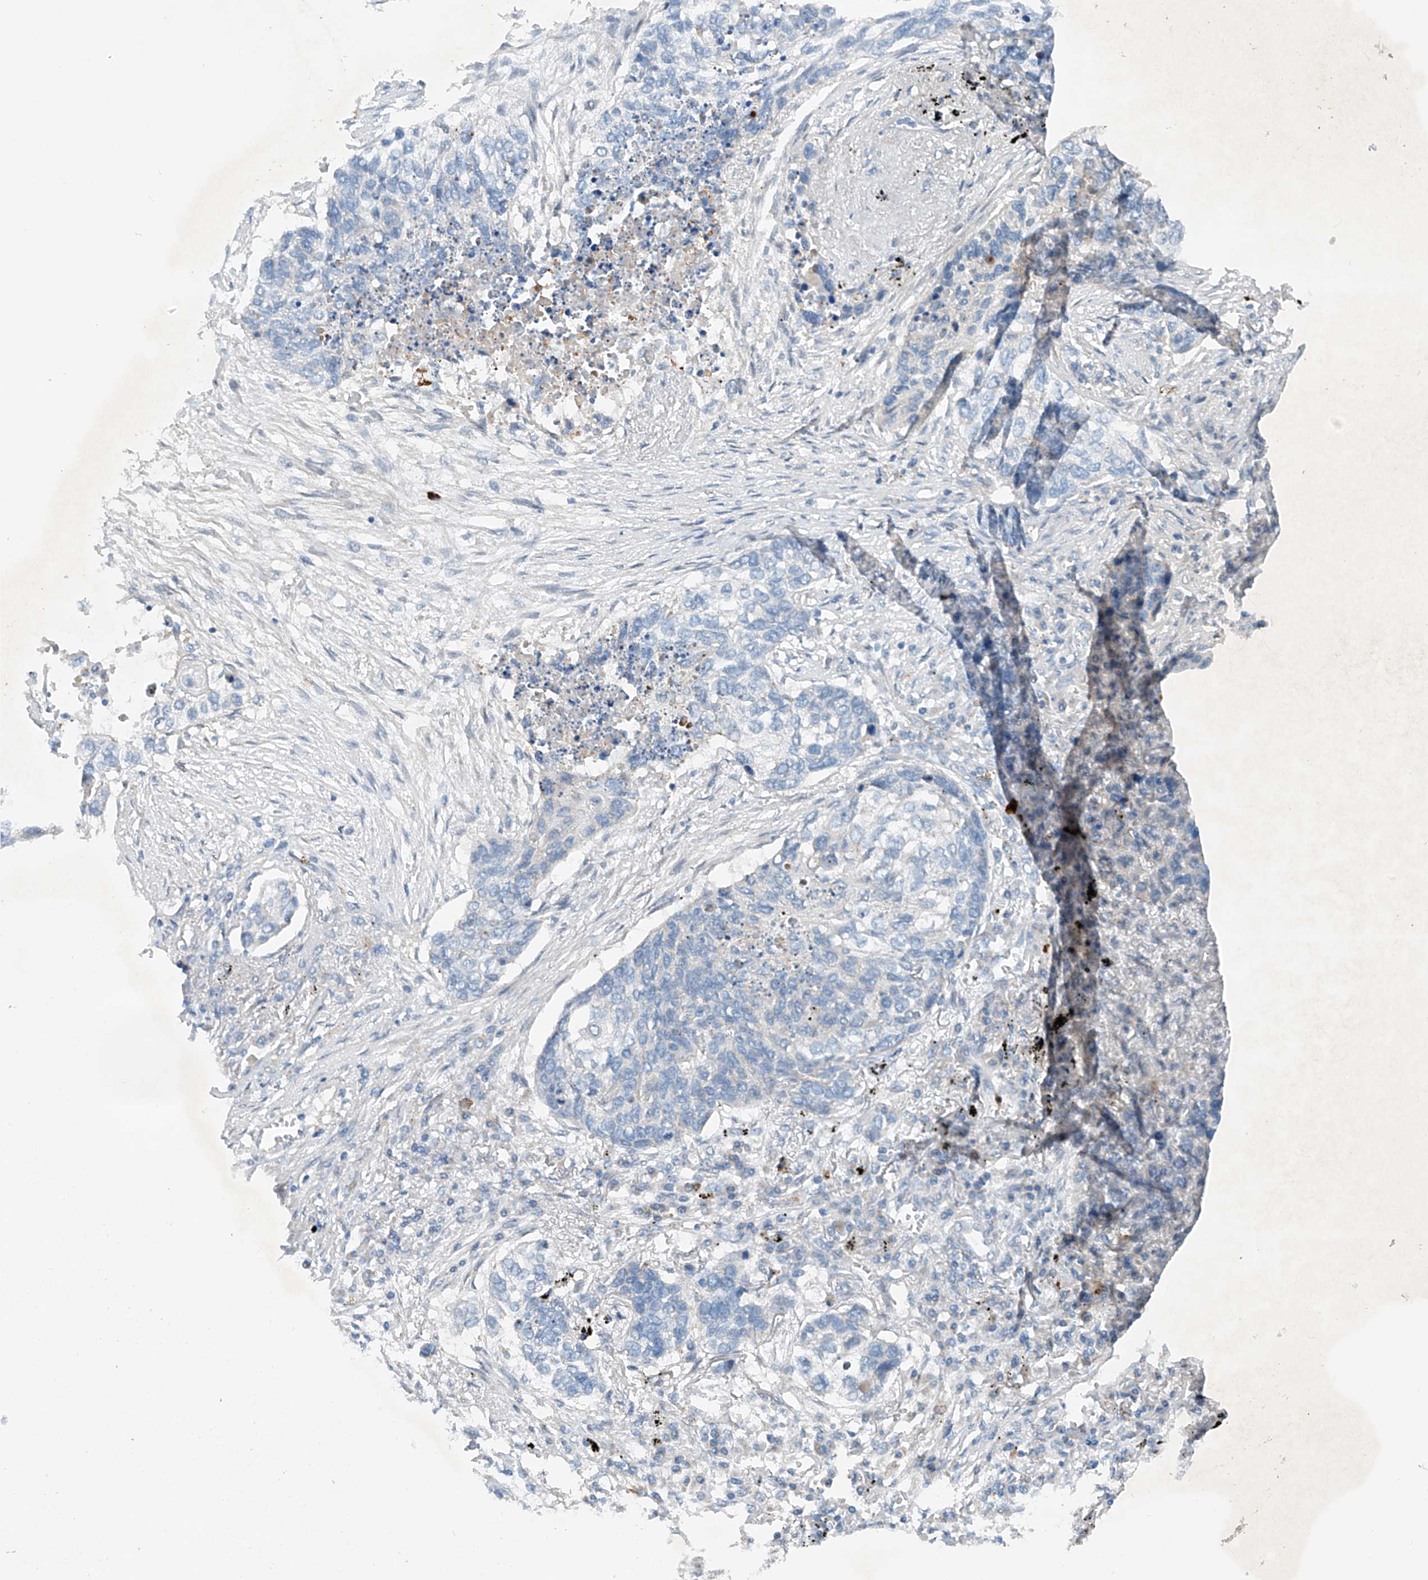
{"staining": {"intensity": "negative", "quantity": "none", "location": "none"}, "tissue": "lung cancer", "cell_type": "Tumor cells", "image_type": "cancer", "snomed": [{"axis": "morphology", "description": "Squamous cell carcinoma, NOS"}, {"axis": "topography", "description": "Lung"}], "caption": "A micrograph of lung cancer (squamous cell carcinoma) stained for a protein displays no brown staining in tumor cells.", "gene": "CEP85L", "patient": {"sex": "female", "age": 63}}